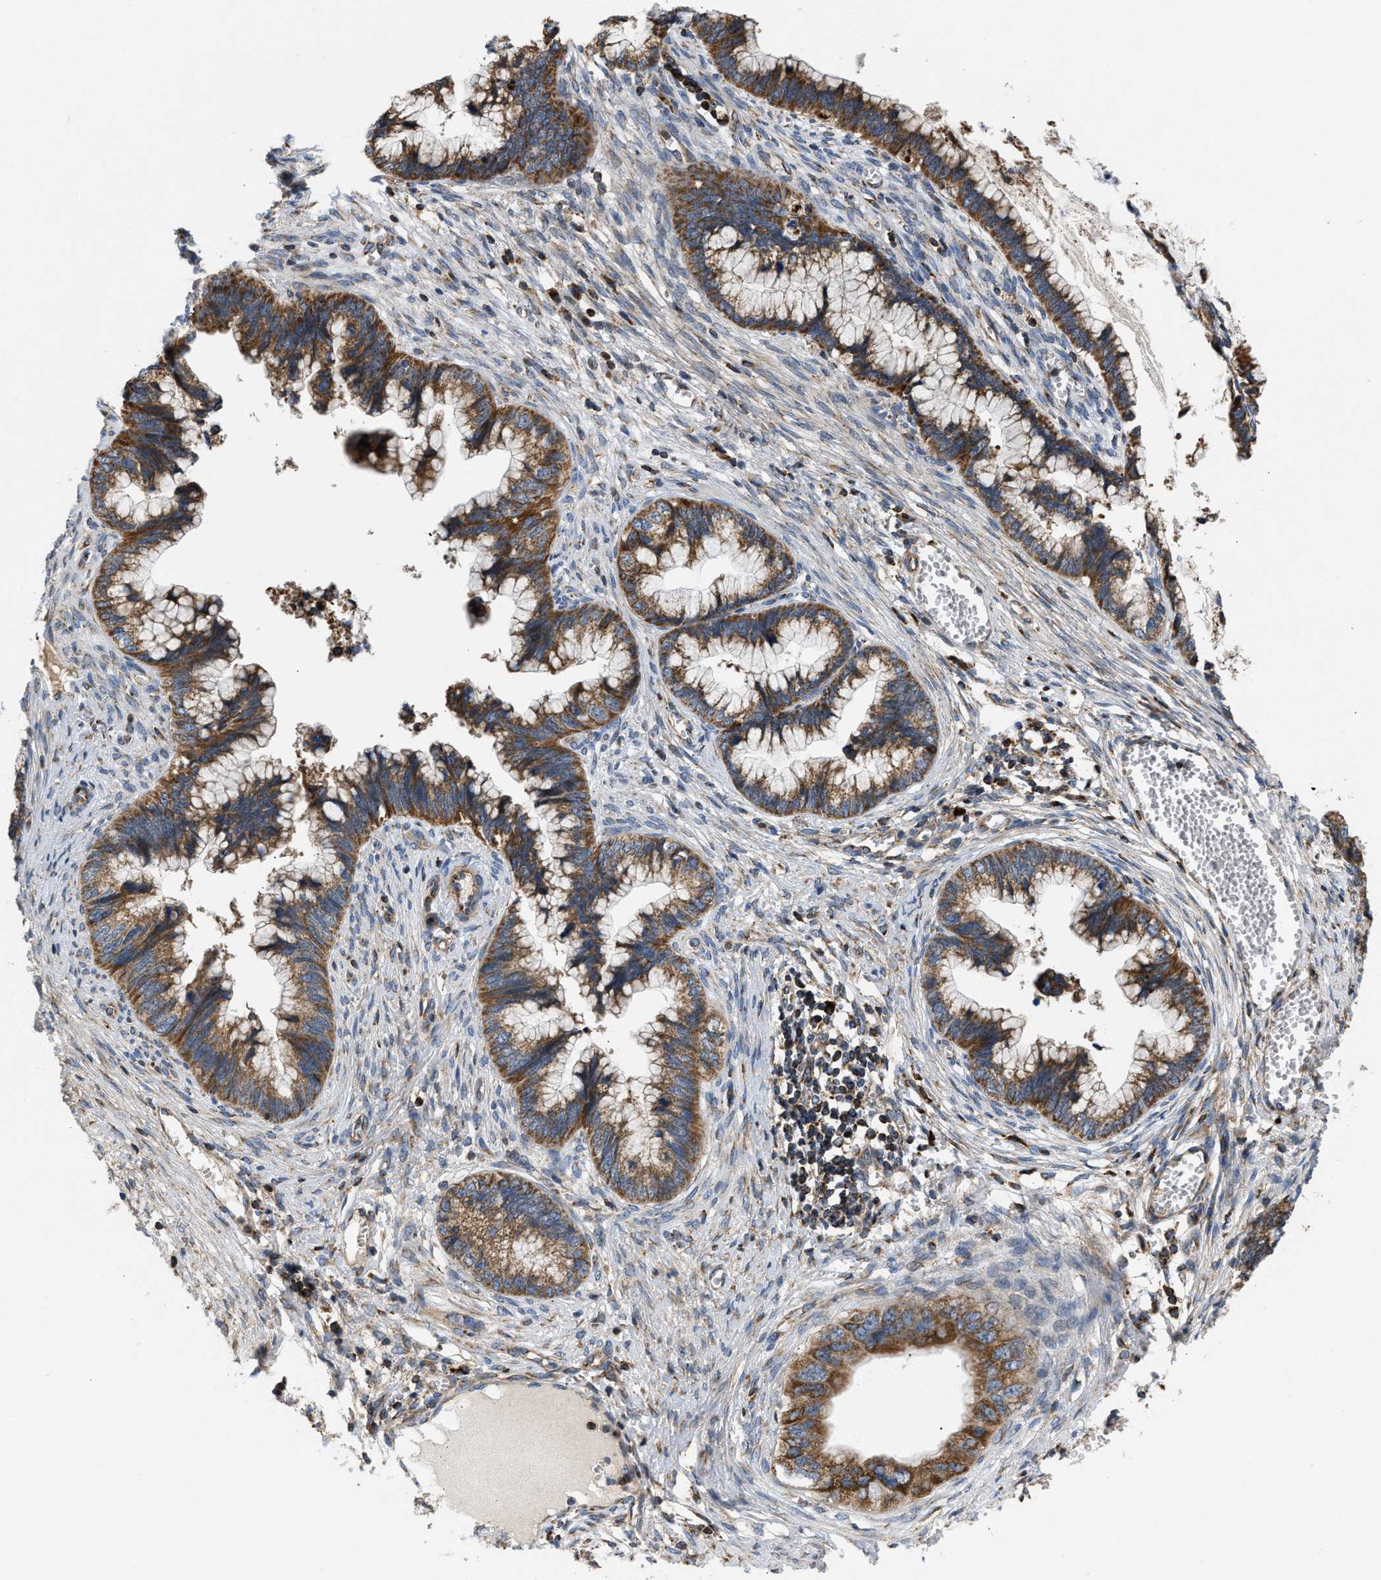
{"staining": {"intensity": "moderate", "quantity": ">75%", "location": "cytoplasmic/membranous"}, "tissue": "cervical cancer", "cell_type": "Tumor cells", "image_type": "cancer", "snomed": [{"axis": "morphology", "description": "Adenocarcinoma, NOS"}, {"axis": "topography", "description": "Cervix"}], "caption": "Immunohistochemistry (IHC) photomicrograph of neoplastic tissue: human cervical cancer stained using immunohistochemistry reveals medium levels of moderate protein expression localized specifically in the cytoplasmic/membranous of tumor cells, appearing as a cytoplasmic/membranous brown color.", "gene": "OPTN", "patient": {"sex": "female", "age": 44}}